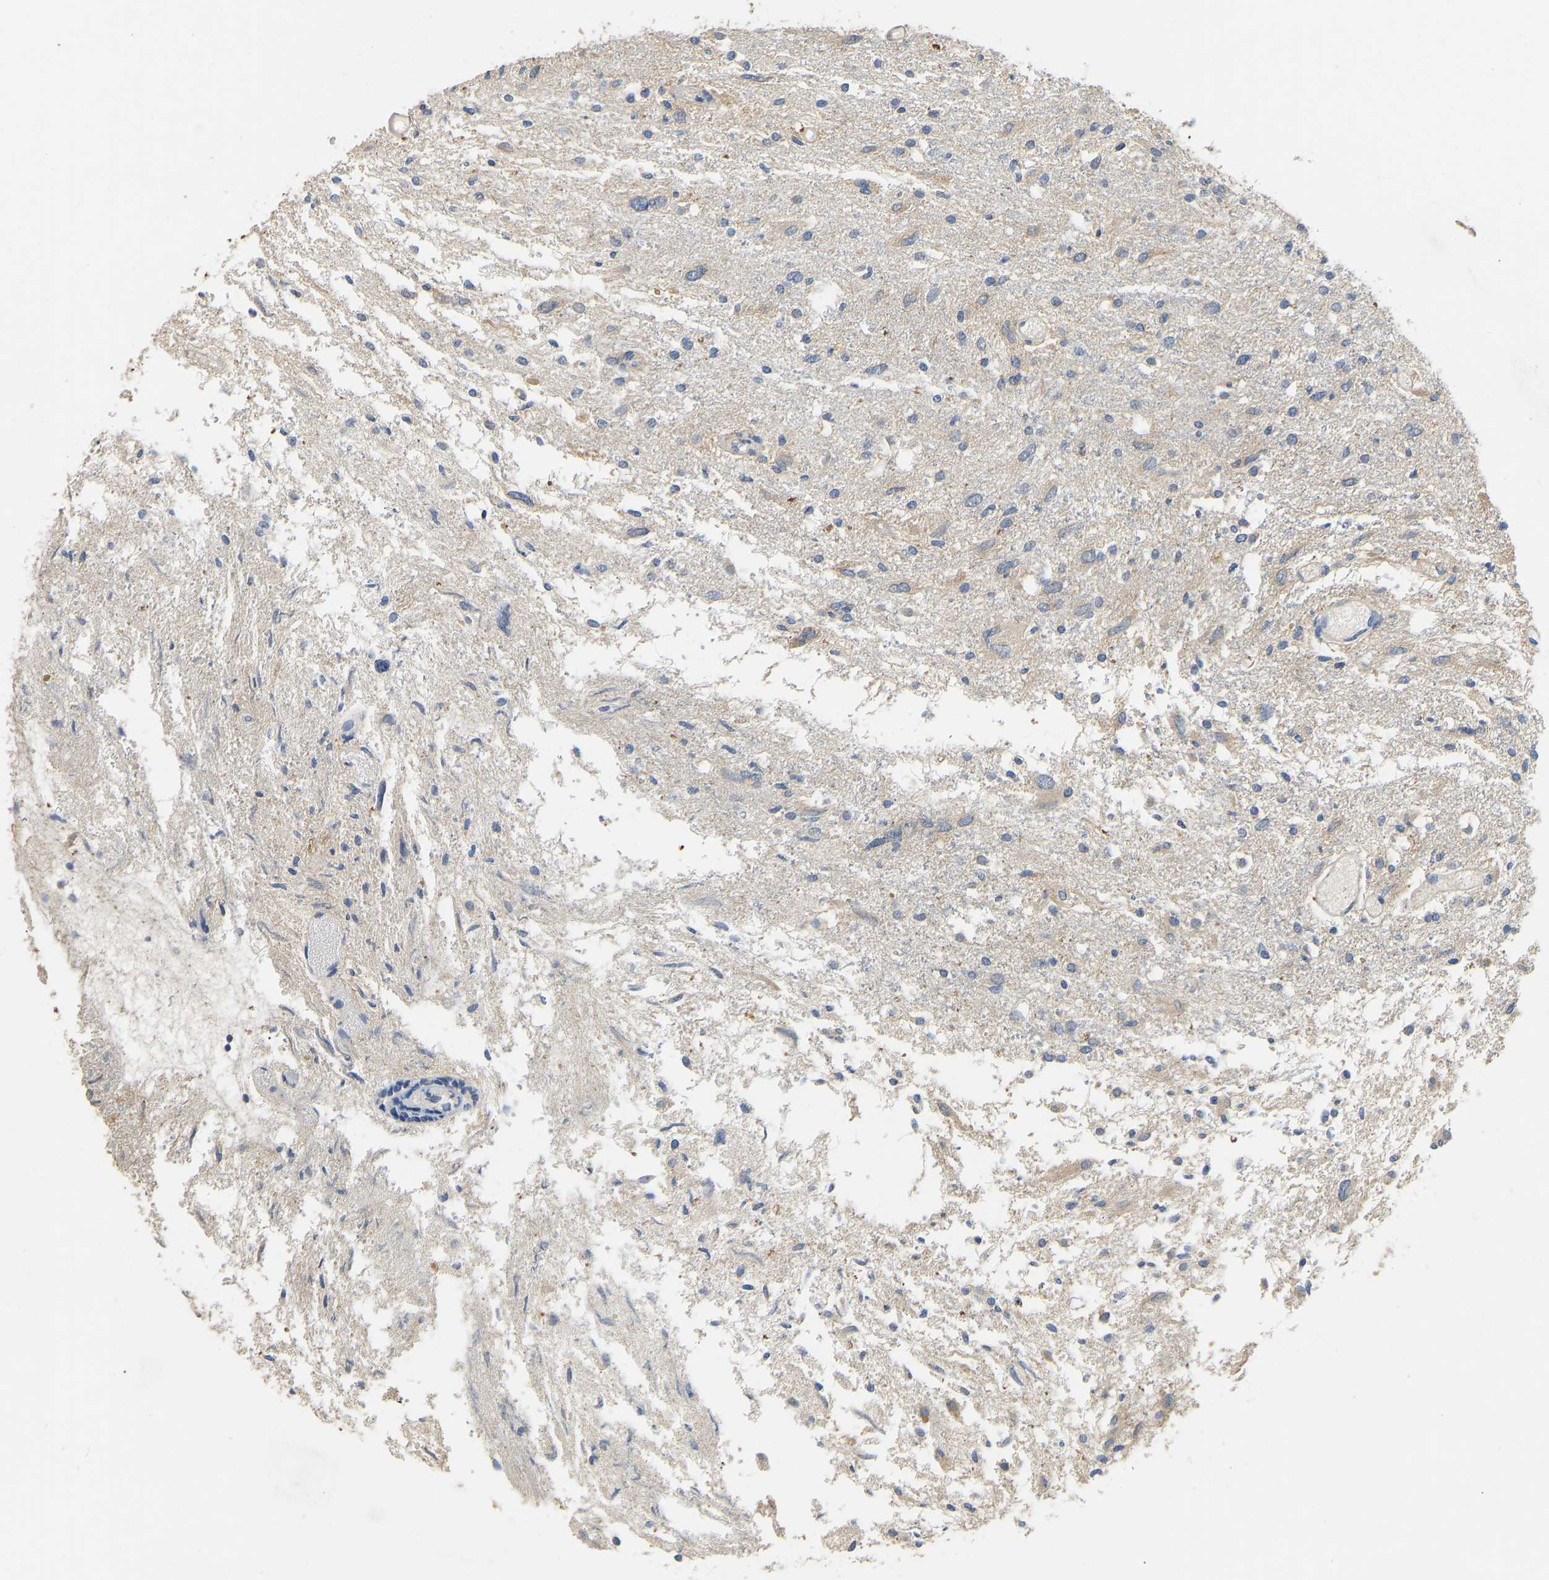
{"staining": {"intensity": "weak", "quantity": "<25%", "location": "cytoplasmic/membranous"}, "tissue": "glioma", "cell_type": "Tumor cells", "image_type": "cancer", "snomed": [{"axis": "morphology", "description": "Glioma, malignant, High grade"}, {"axis": "topography", "description": "Brain"}], "caption": "Tumor cells are negative for protein expression in human glioma.", "gene": "HACD2", "patient": {"sex": "female", "age": 59}}